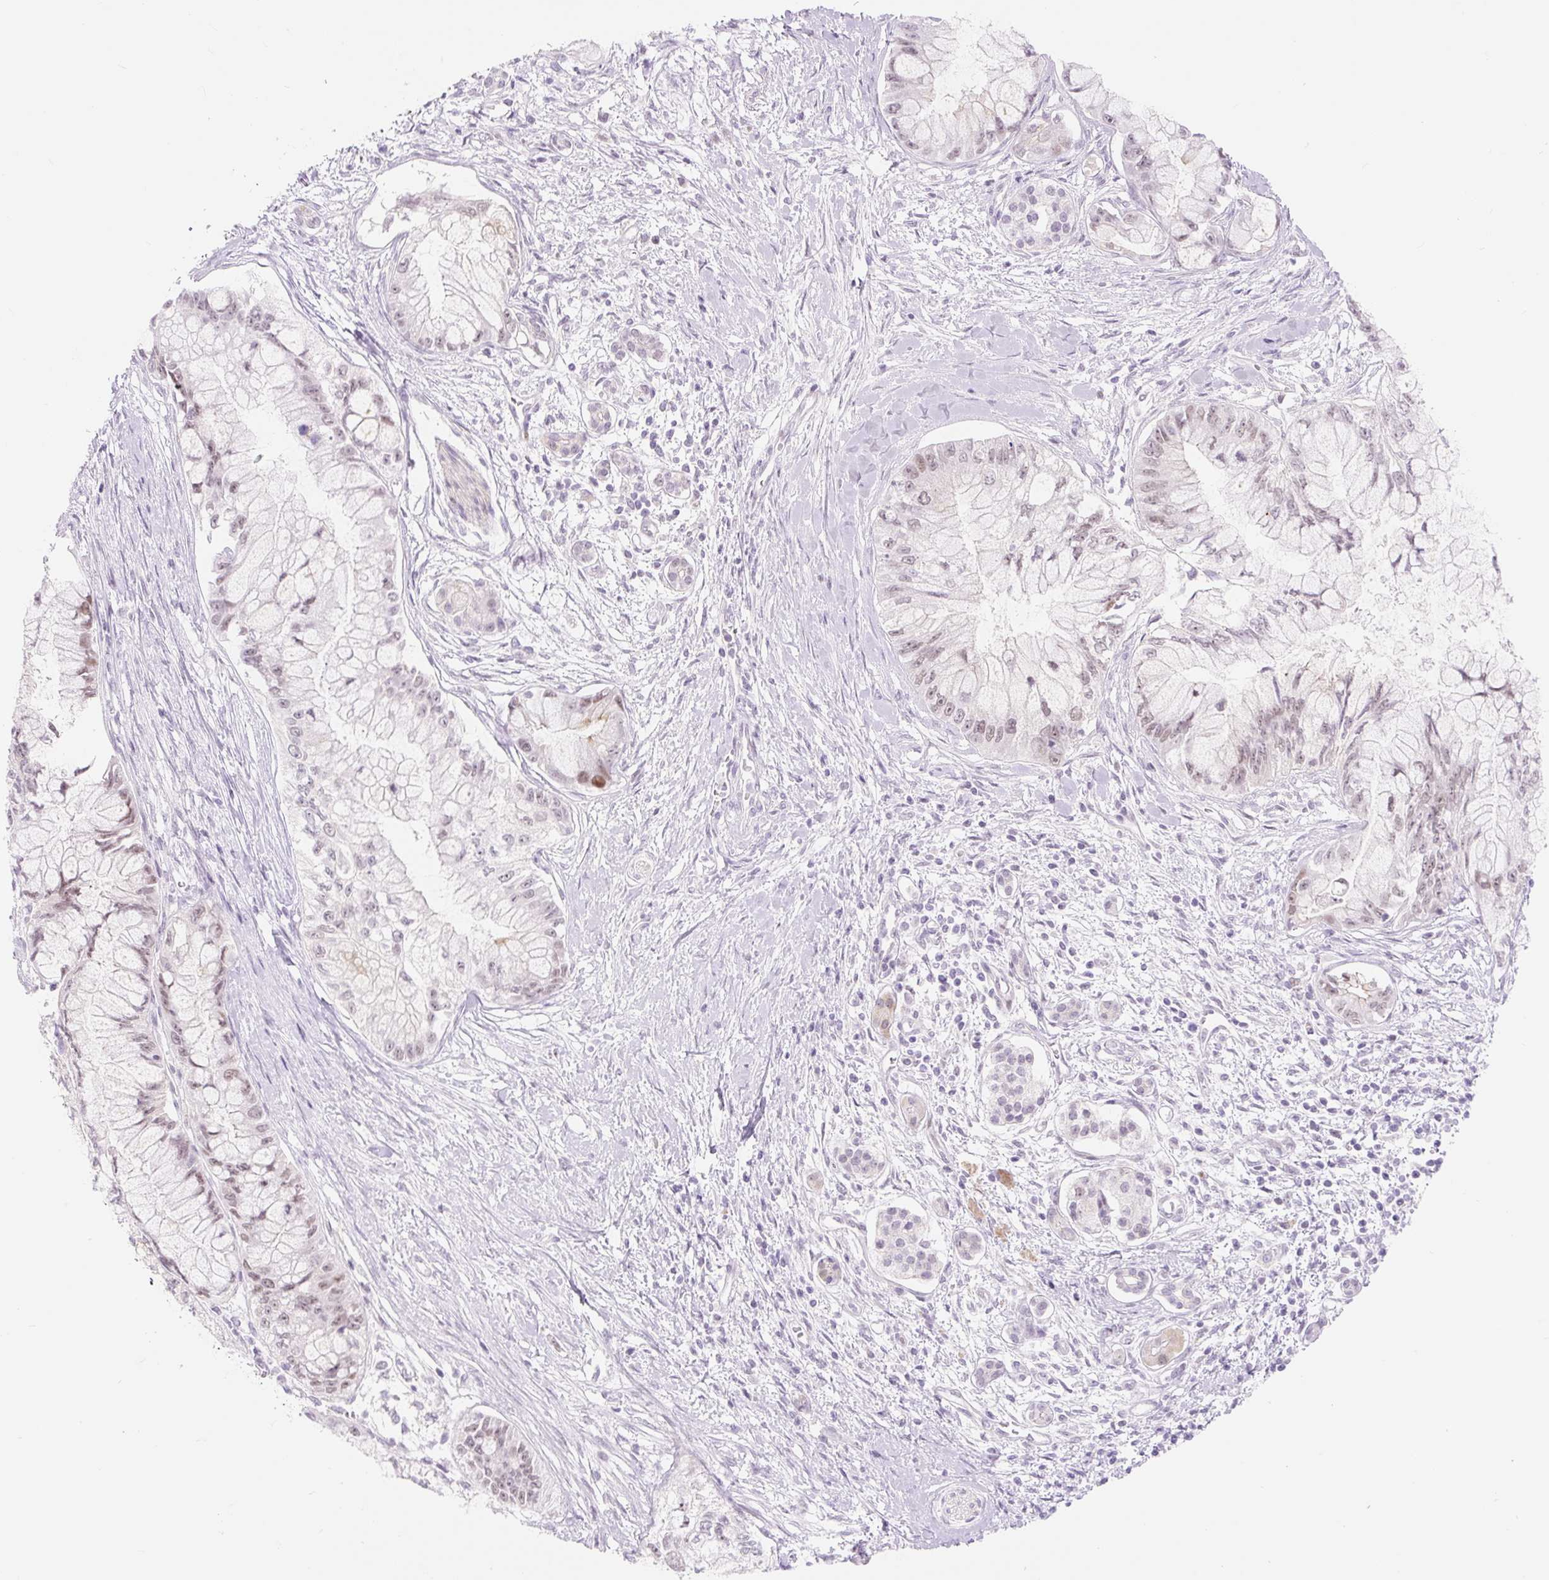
{"staining": {"intensity": "weak", "quantity": "25%-75%", "location": "nuclear"}, "tissue": "pancreatic cancer", "cell_type": "Tumor cells", "image_type": "cancer", "snomed": [{"axis": "morphology", "description": "Adenocarcinoma, NOS"}, {"axis": "topography", "description": "Pancreas"}], "caption": "This image exhibits immunohistochemistry staining of human pancreatic cancer, with low weak nuclear expression in about 25%-75% of tumor cells.", "gene": "H2BW1", "patient": {"sex": "male", "age": 48}}